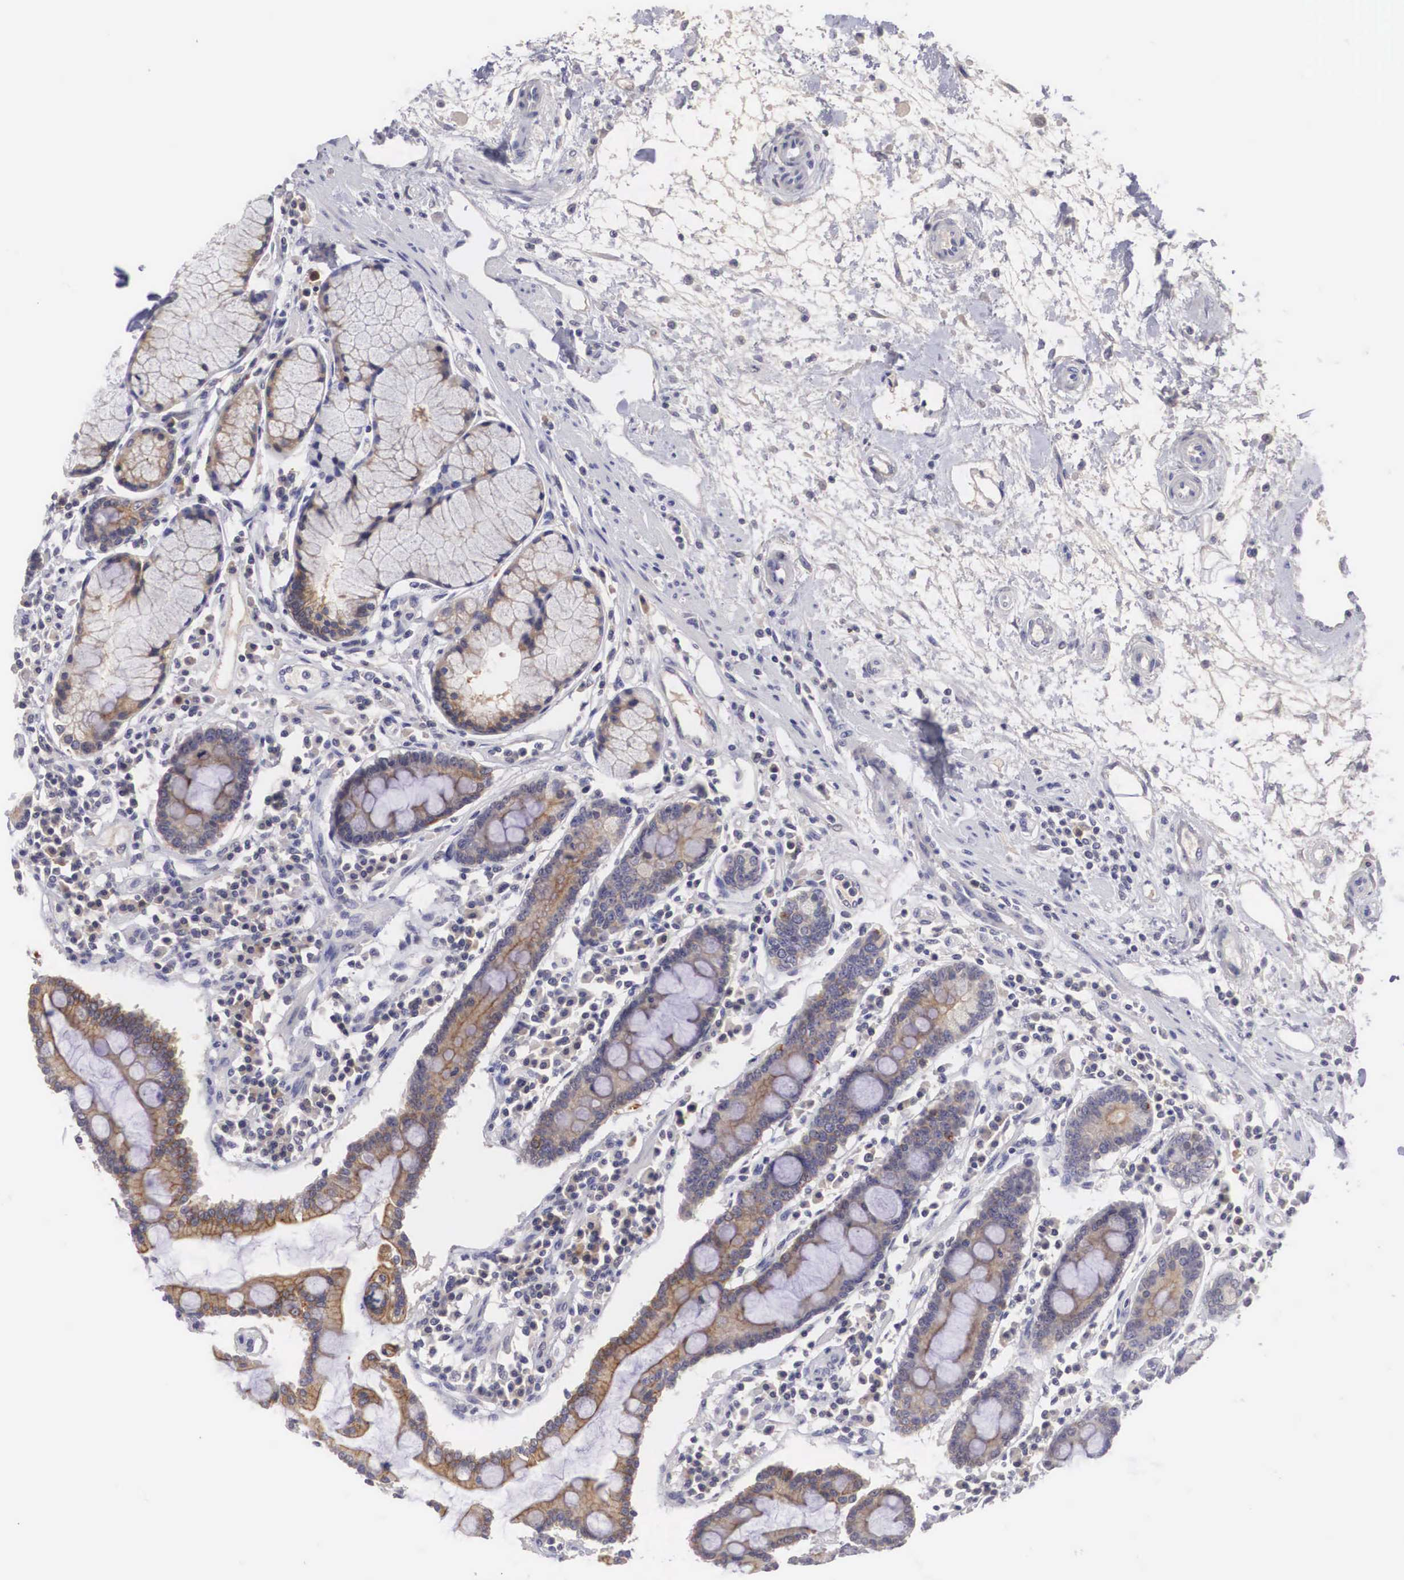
{"staining": {"intensity": "moderate", "quantity": "25%-75%", "location": "cytoplasmic/membranous"}, "tissue": "duodenum", "cell_type": "Glandular cells", "image_type": "normal", "snomed": [{"axis": "morphology", "description": "Normal tissue, NOS"}, {"axis": "topography", "description": "Duodenum"}], "caption": "DAB (3,3'-diaminobenzidine) immunohistochemical staining of unremarkable human duodenum reveals moderate cytoplasmic/membranous protein positivity in about 25%-75% of glandular cells. (Brightfield microscopy of DAB IHC at high magnification).", "gene": "NREP", "patient": {"sex": "male", "age": 73}}